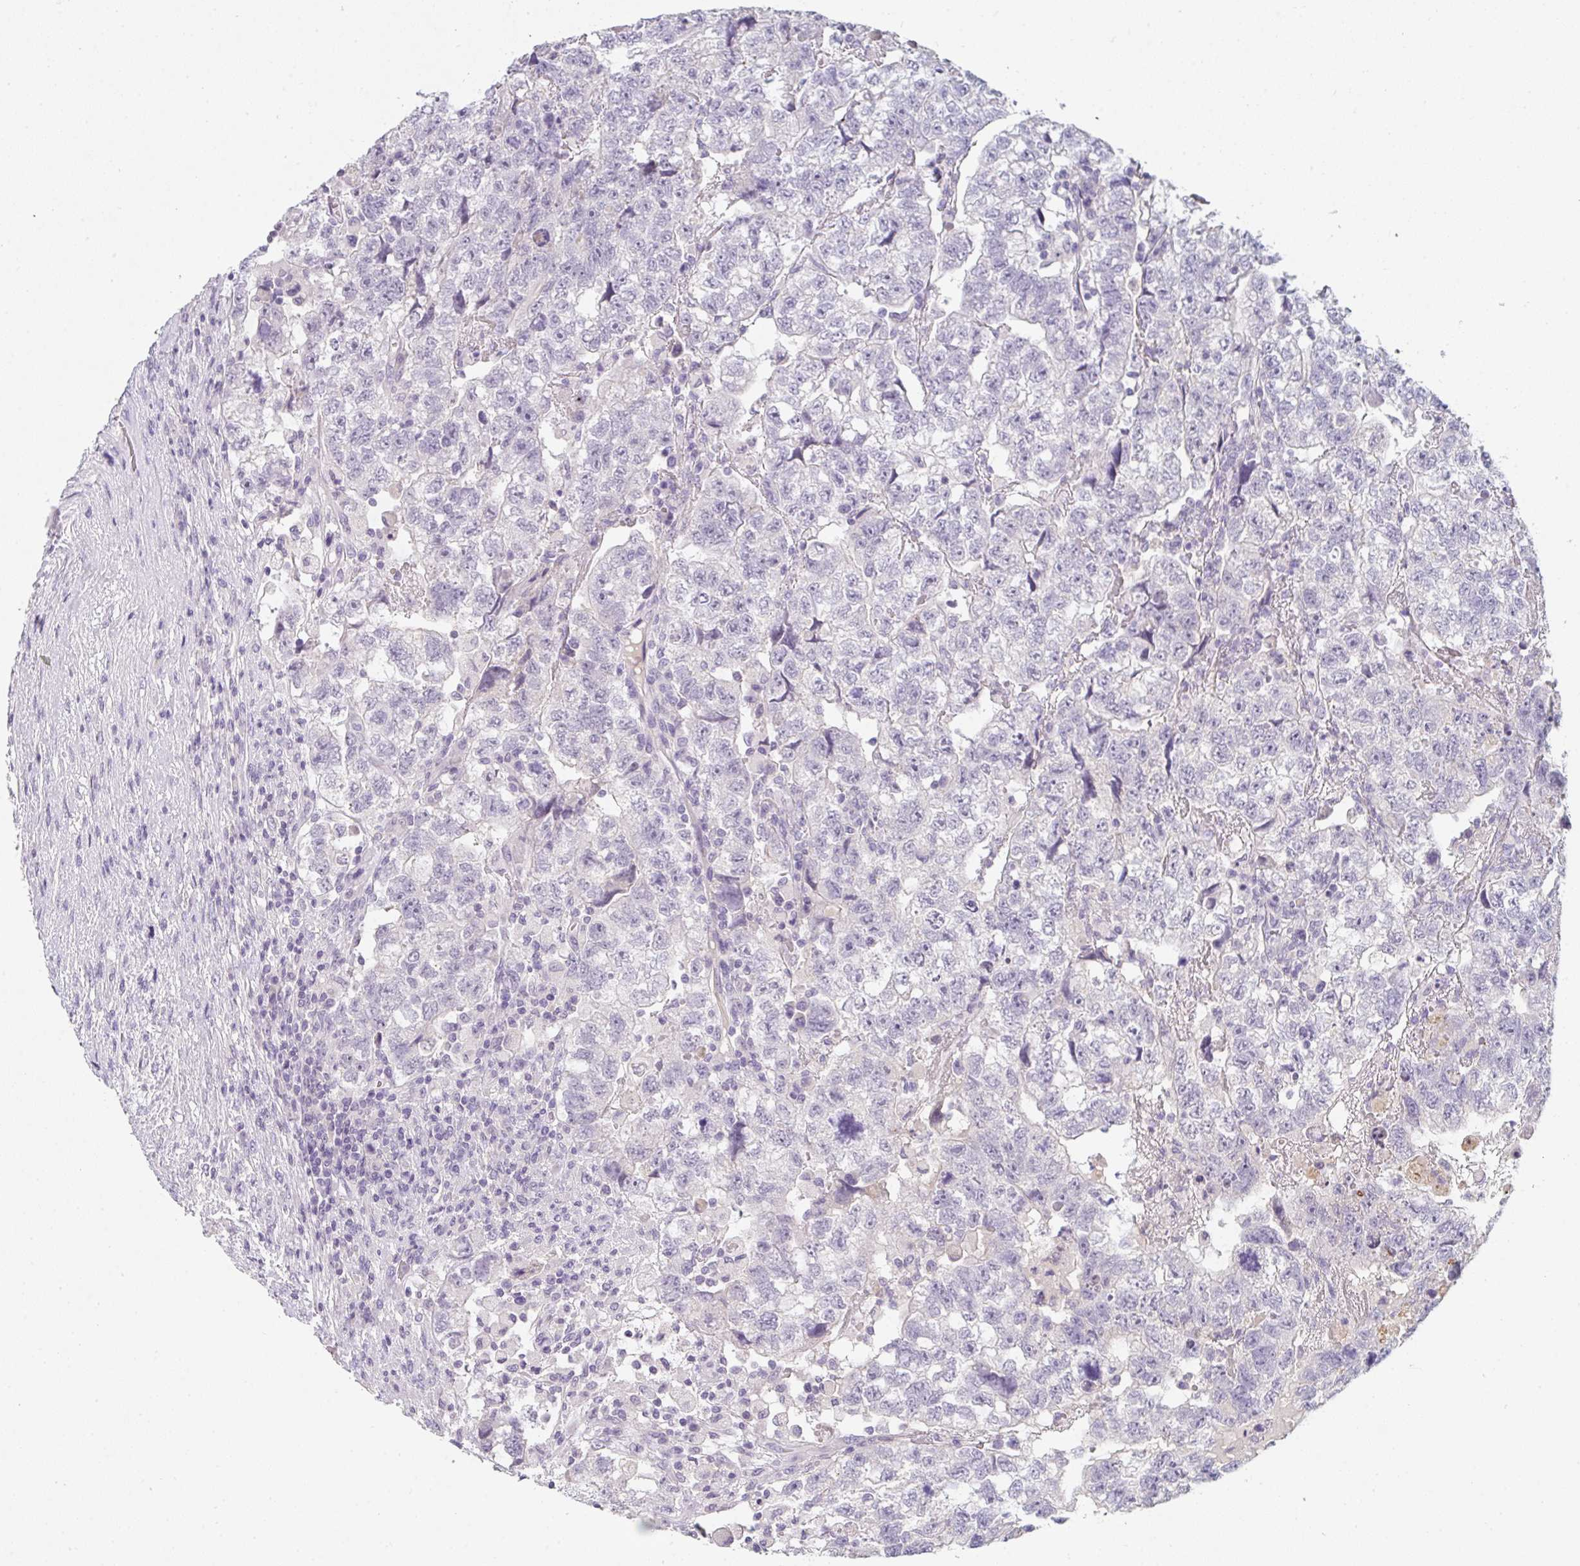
{"staining": {"intensity": "negative", "quantity": "none", "location": "none"}, "tissue": "testis cancer", "cell_type": "Tumor cells", "image_type": "cancer", "snomed": [{"axis": "morphology", "description": "Normal tissue, NOS"}, {"axis": "morphology", "description": "Carcinoma, Embryonal, NOS"}, {"axis": "topography", "description": "Testis"}], "caption": "High magnification brightfield microscopy of testis cancer stained with DAB (3,3'-diaminobenzidine) (brown) and counterstained with hematoxylin (blue): tumor cells show no significant expression.", "gene": "C1QTNF8", "patient": {"sex": "male", "age": 36}}